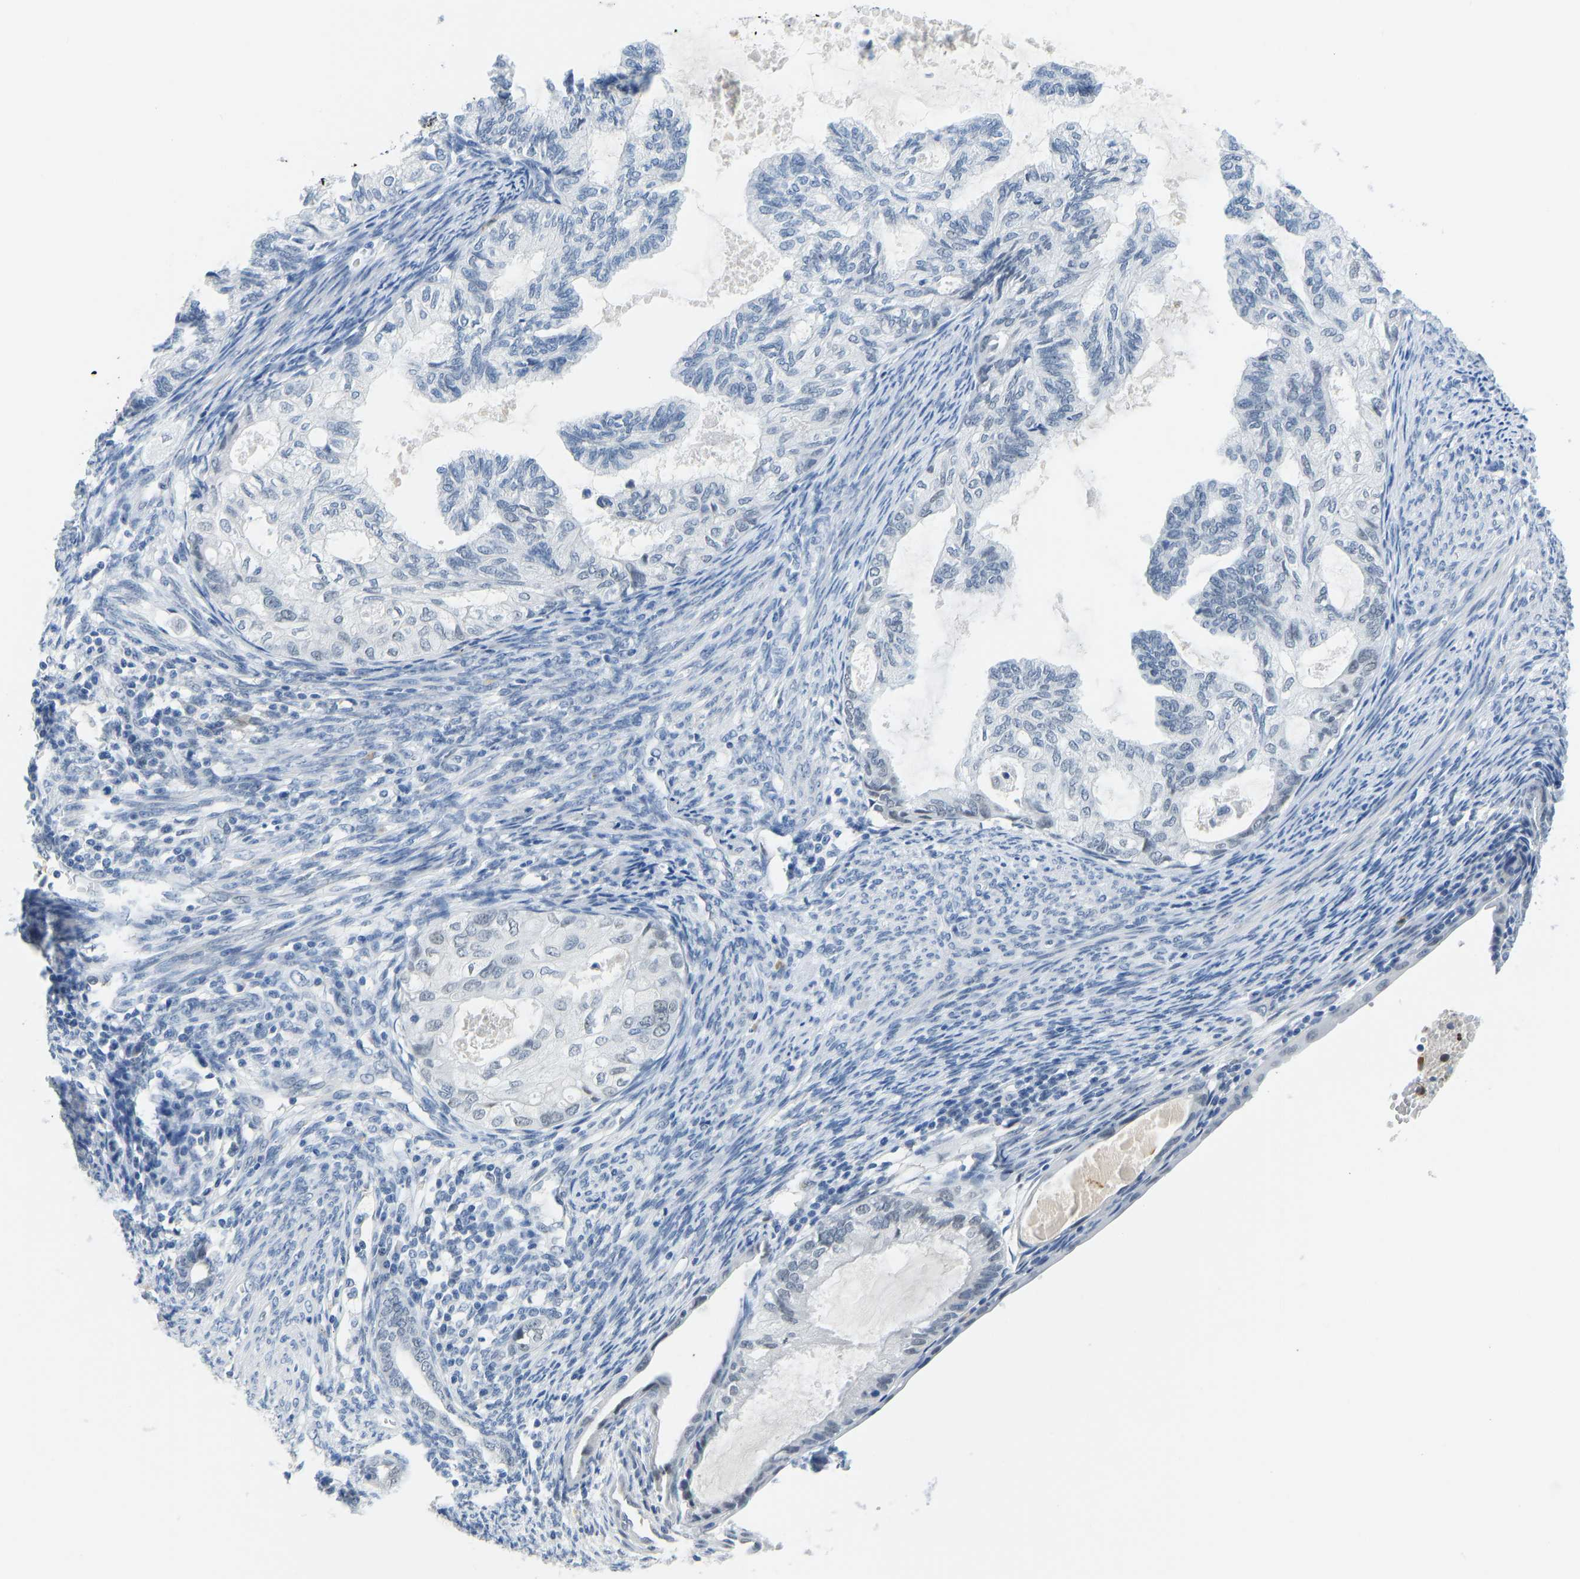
{"staining": {"intensity": "negative", "quantity": "none", "location": "none"}, "tissue": "cervical cancer", "cell_type": "Tumor cells", "image_type": "cancer", "snomed": [{"axis": "morphology", "description": "Normal tissue, NOS"}, {"axis": "morphology", "description": "Adenocarcinoma, NOS"}, {"axis": "topography", "description": "Cervix"}, {"axis": "topography", "description": "Endometrium"}], "caption": "Tumor cells are negative for brown protein staining in cervical cancer (adenocarcinoma).", "gene": "TXNDC2", "patient": {"sex": "female", "age": 86}}